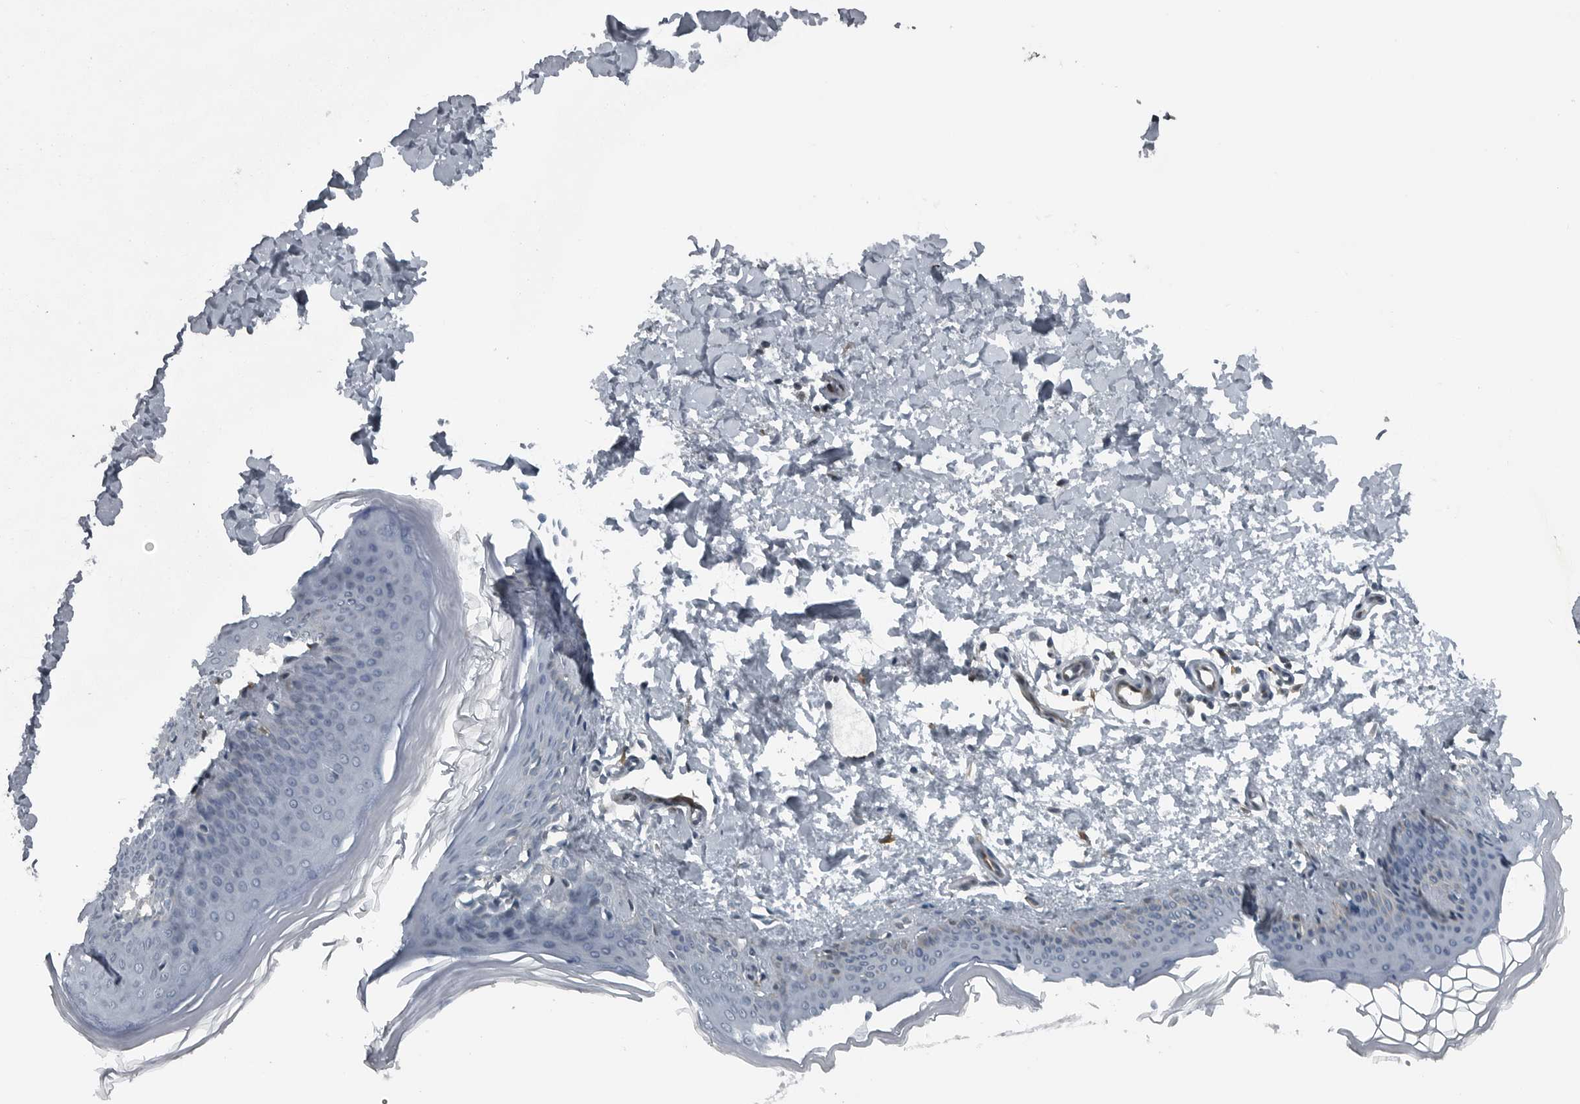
{"staining": {"intensity": "negative", "quantity": "none", "location": "none"}, "tissue": "skin", "cell_type": "Fibroblasts", "image_type": "normal", "snomed": [{"axis": "morphology", "description": "Normal tissue, NOS"}, {"axis": "topography", "description": "Skin"}], "caption": "The image reveals no staining of fibroblasts in unremarkable skin.", "gene": "GAK", "patient": {"sex": "female", "age": 27}}